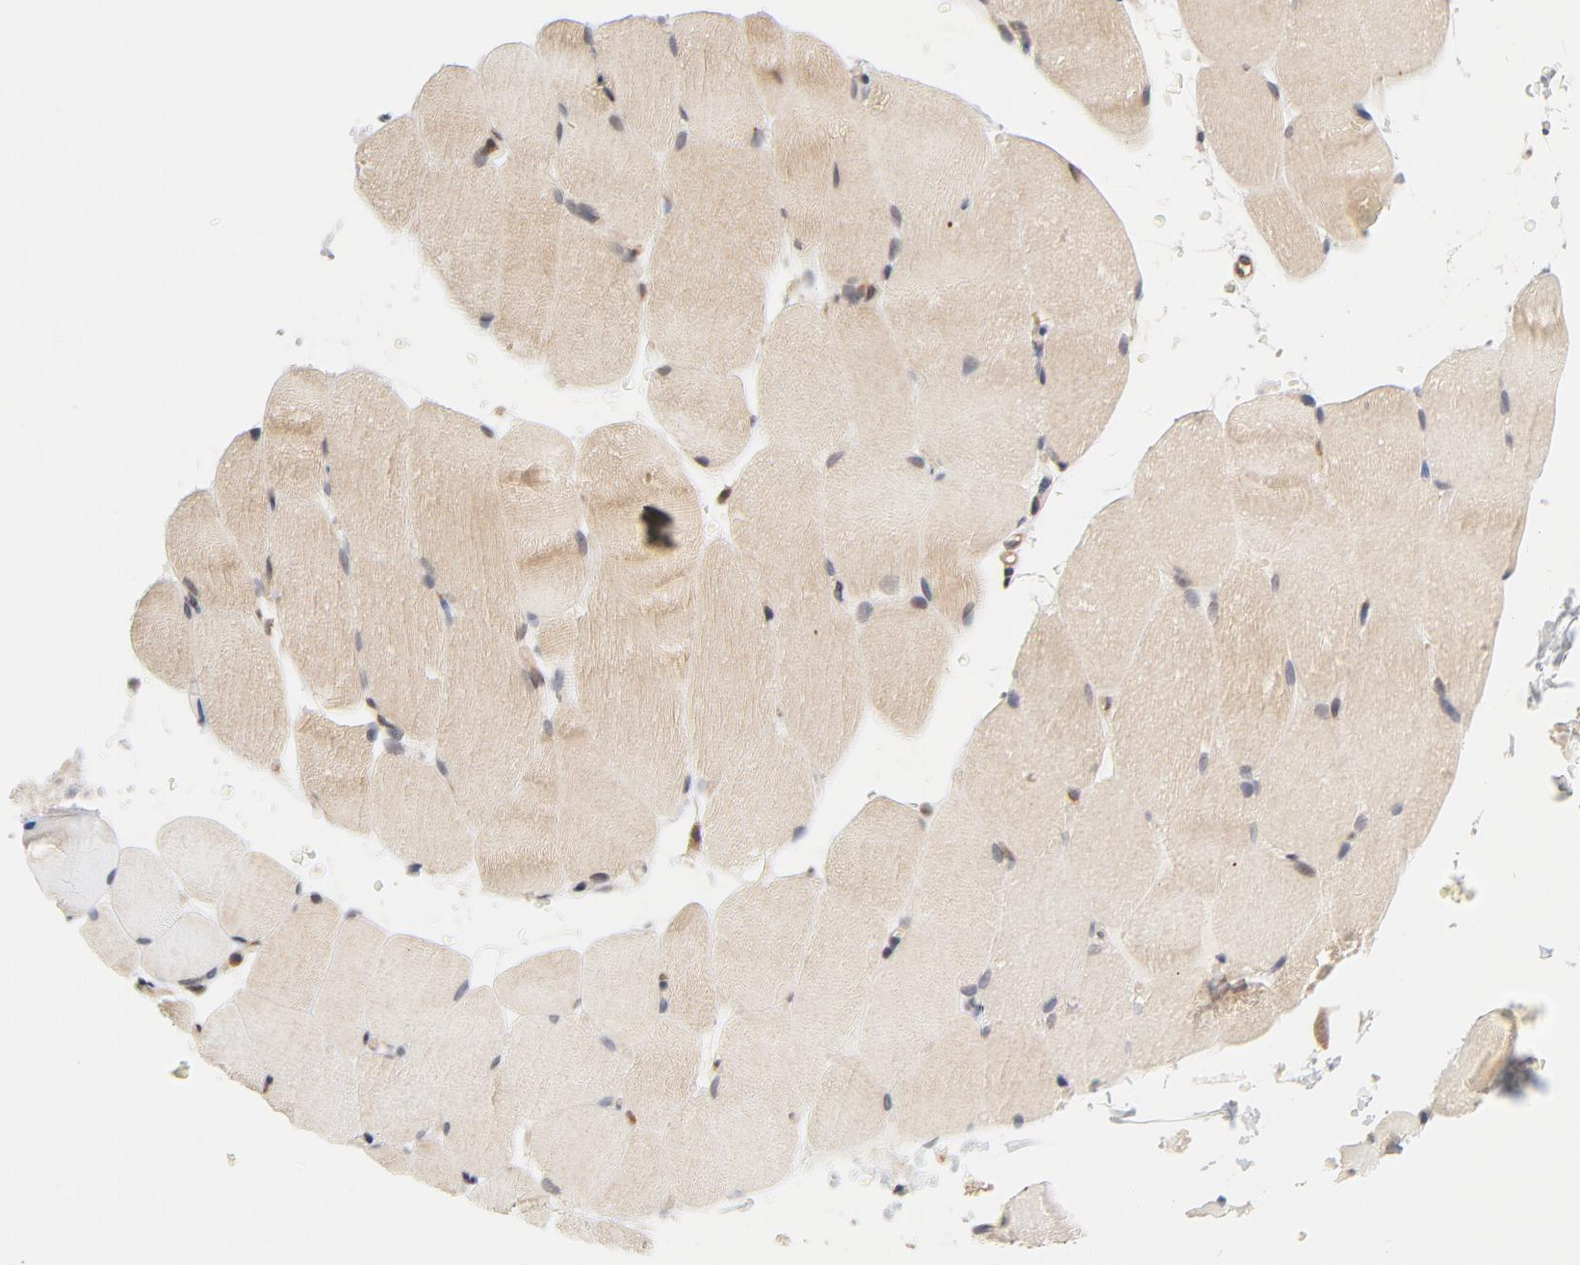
{"staining": {"intensity": "weak", "quantity": ">75%", "location": "cytoplasmic/membranous"}, "tissue": "skeletal muscle", "cell_type": "Myocytes", "image_type": "normal", "snomed": [{"axis": "morphology", "description": "Normal tissue, NOS"}, {"axis": "topography", "description": "Skeletal muscle"}], "caption": "Weak cytoplasmic/membranous protein expression is seen in approximately >75% of myocytes in skeletal muscle. The protein is shown in brown color, while the nuclei are stained blue.", "gene": "EIF4E", "patient": {"sex": "female", "age": 37}}